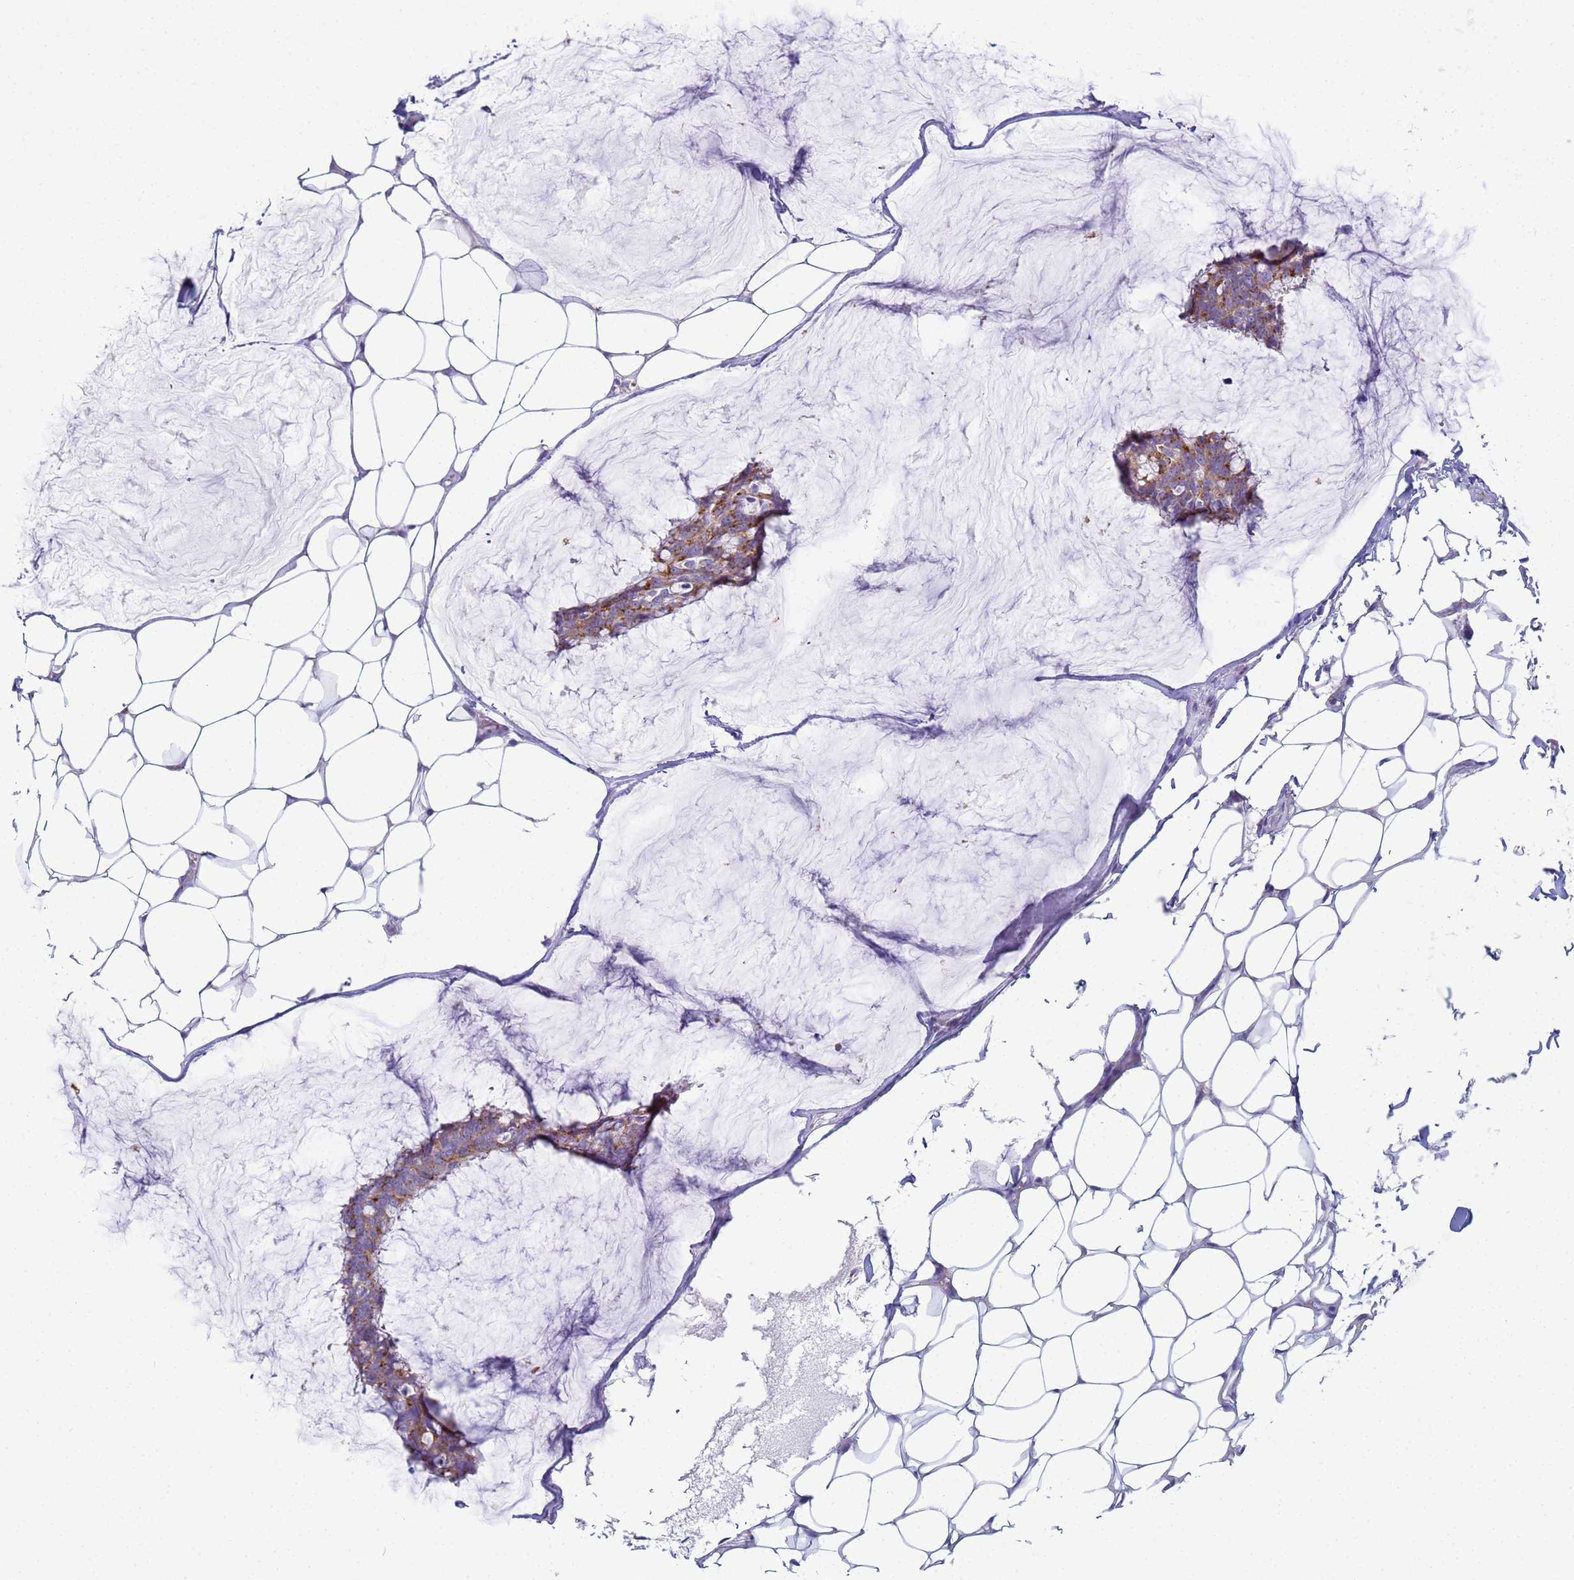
{"staining": {"intensity": "moderate", "quantity": "25%-75%", "location": "cytoplasmic/membranous"}, "tissue": "breast cancer", "cell_type": "Tumor cells", "image_type": "cancer", "snomed": [{"axis": "morphology", "description": "Duct carcinoma"}, {"axis": "topography", "description": "Breast"}], "caption": "Protein expression by immunohistochemistry shows moderate cytoplasmic/membranous expression in approximately 25%-75% of tumor cells in breast intraductal carcinoma.", "gene": "CR1", "patient": {"sex": "female", "age": 93}}